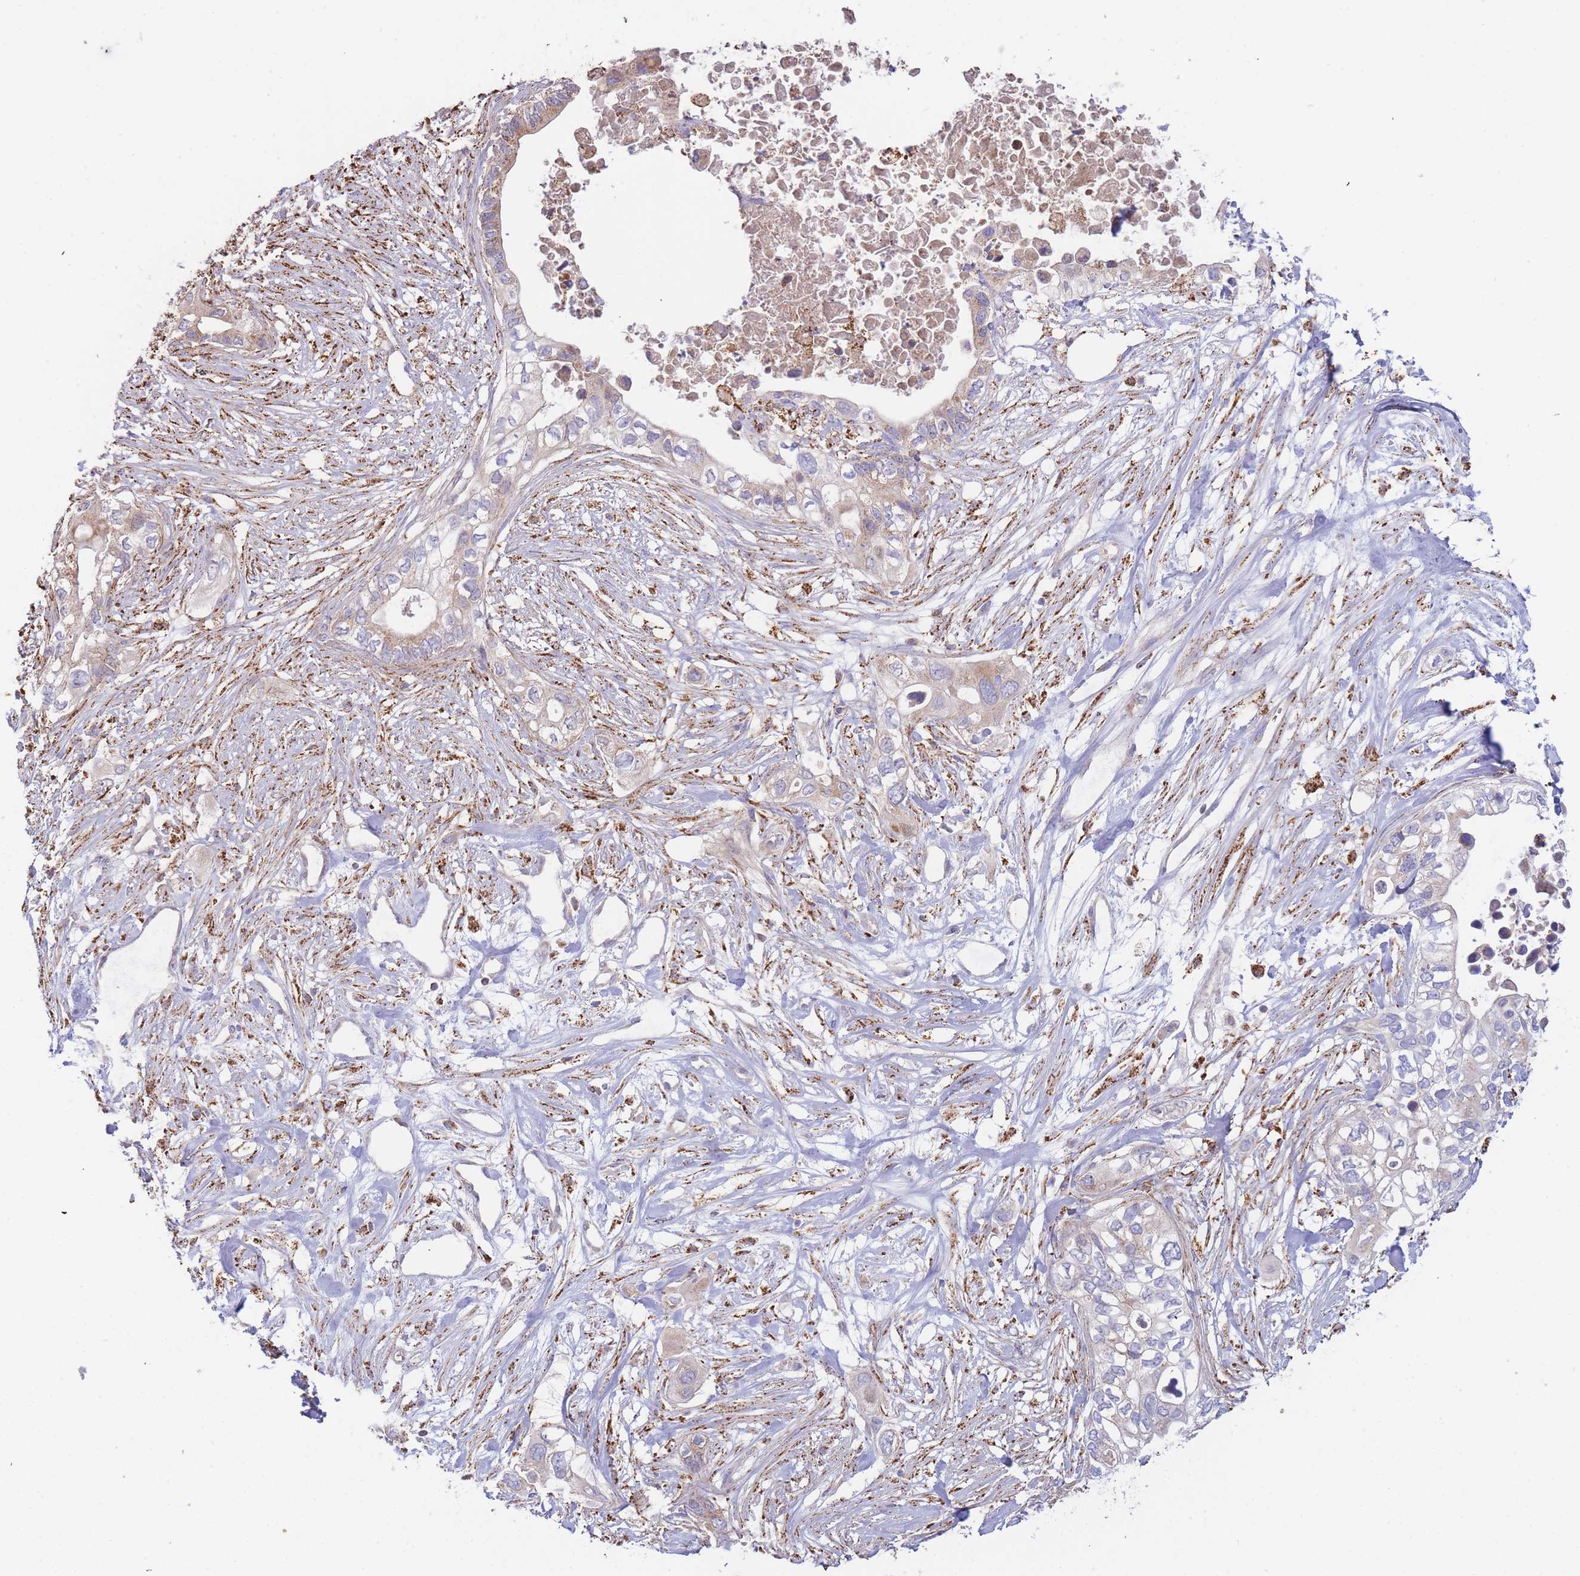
{"staining": {"intensity": "weak", "quantity": "<25%", "location": "cytoplasmic/membranous"}, "tissue": "pancreatic cancer", "cell_type": "Tumor cells", "image_type": "cancer", "snomed": [{"axis": "morphology", "description": "Adenocarcinoma, NOS"}, {"axis": "topography", "description": "Pancreas"}], "caption": "IHC photomicrograph of pancreatic adenocarcinoma stained for a protein (brown), which exhibits no expression in tumor cells.", "gene": "MRPL17", "patient": {"sex": "female", "age": 63}}